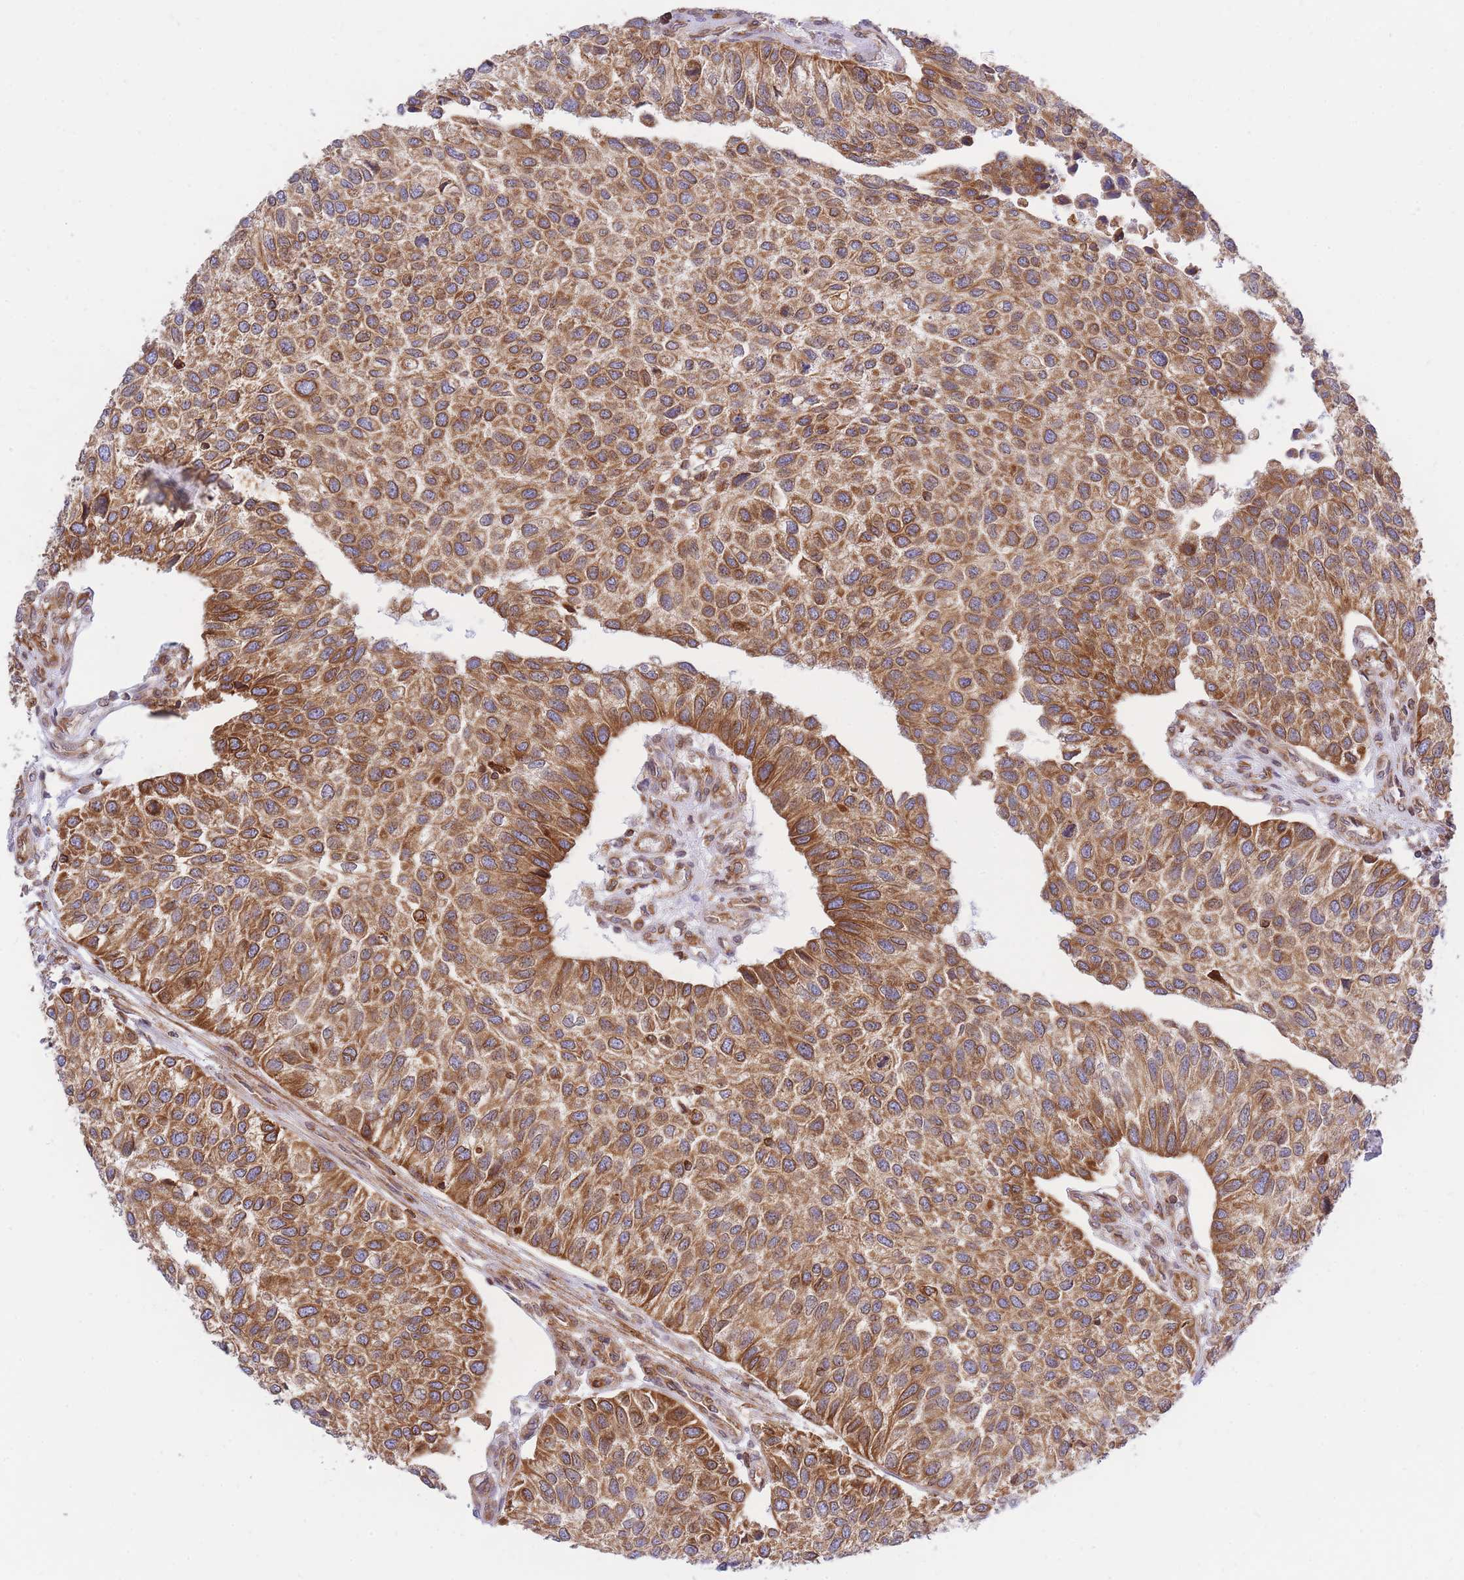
{"staining": {"intensity": "moderate", "quantity": ">75%", "location": "cytoplasmic/membranous"}, "tissue": "urothelial cancer", "cell_type": "Tumor cells", "image_type": "cancer", "snomed": [{"axis": "morphology", "description": "Urothelial carcinoma, NOS"}, {"axis": "topography", "description": "Urinary bladder"}], "caption": "Immunohistochemistry histopathology image of neoplastic tissue: urothelial cancer stained using IHC exhibits medium levels of moderate protein expression localized specifically in the cytoplasmic/membranous of tumor cells, appearing as a cytoplasmic/membranous brown color.", "gene": "REM1", "patient": {"sex": "male", "age": 55}}